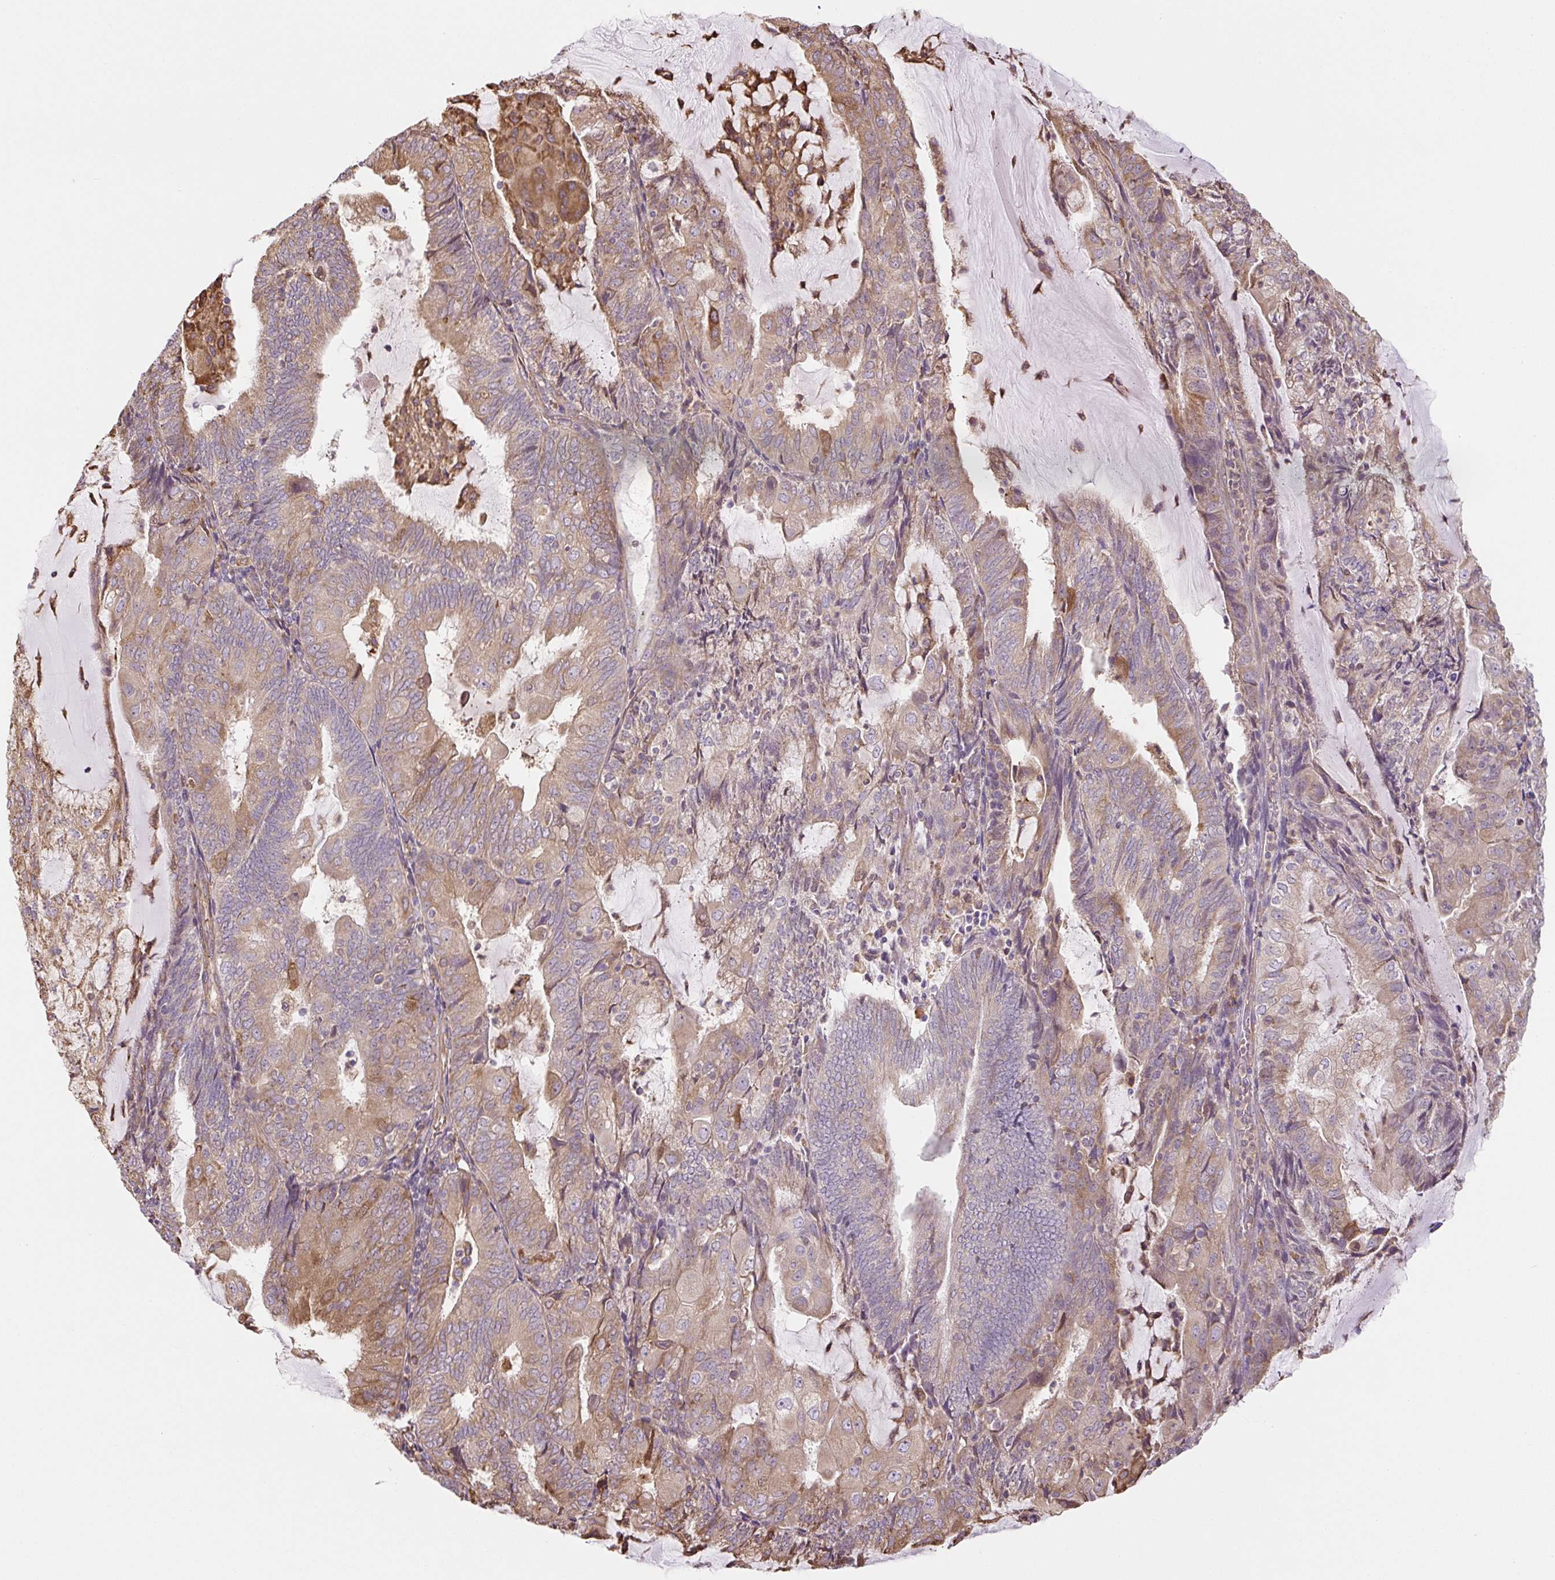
{"staining": {"intensity": "weak", "quantity": "25%-75%", "location": "cytoplasmic/membranous"}, "tissue": "endometrial cancer", "cell_type": "Tumor cells", "image_type": "cancer", "snomed": [{"axis": "morphology", "description": "Adenocarcinoma, NOS"}, {"axis": "topography", "description": "Endometrium"}], "caption": "Weak cytoplasmic/membranous staining is appreciated in approximately 25%-75% of tumor cells in endometrial cancer.", "gene": "RASA1", "patient": {"sex": "female", "age": 81}}